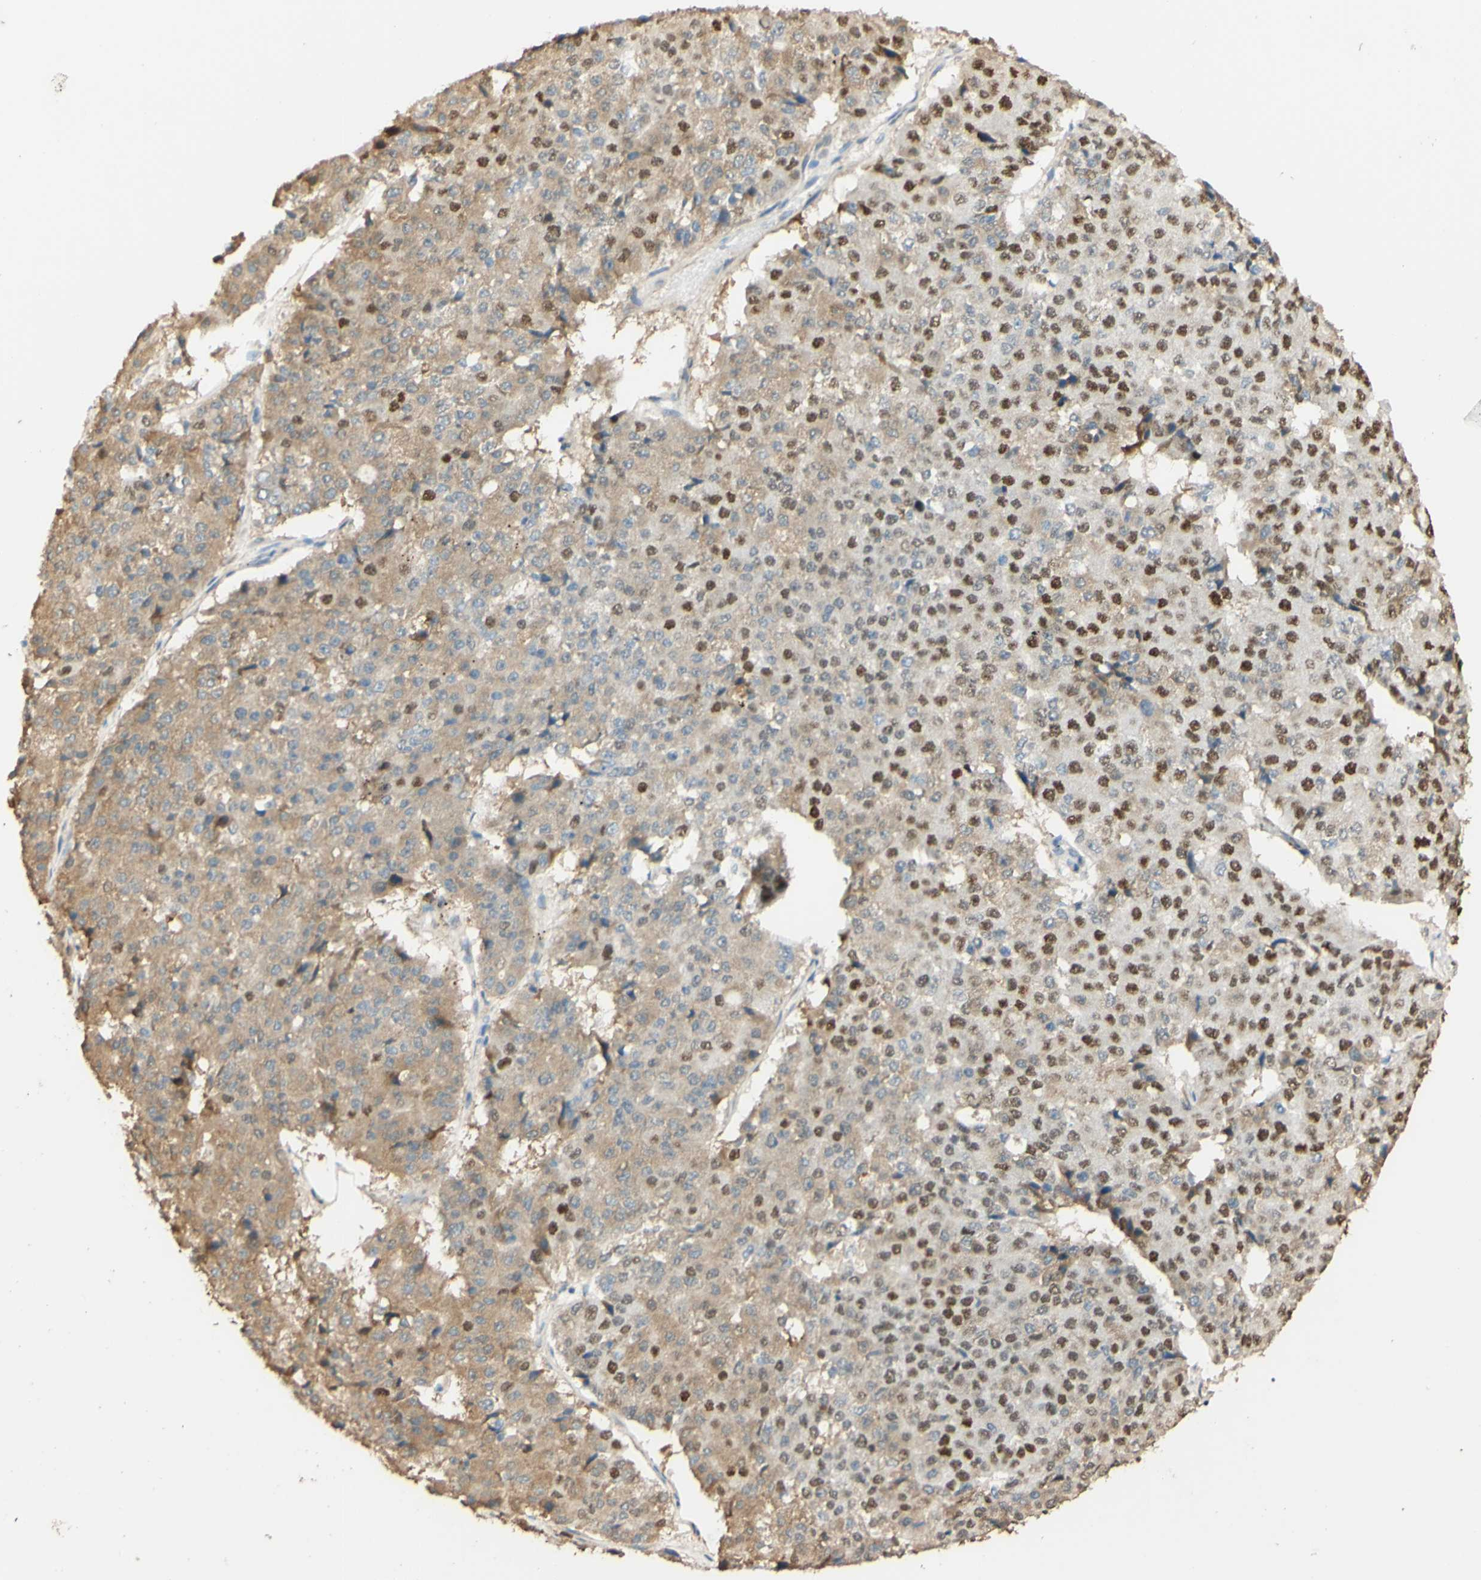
{"staining": {"intensity": "strong", "quantity": "25%-75%", "location": "cytoplasmic/membranous,nuclear"}, "tissue": "pancreatic cancer", "cell_type": "Tumor cells", "image_type": "cancer", "snomed": [{"axis": "morphology", "description": "Adenocarcinoma, NOS"}, {"axis": "topography", "description": "Pancreas"}], "caption": "Protein staining reveals strong cytoplasmic/membranous and nuclear positivity in about 25%-75% of tumor cells in adenocarcinoma (pancreatic). Nuclei are stained in blue.", "gene": "MAP3K4", "patient": {"sex": "male", "age": 50}}